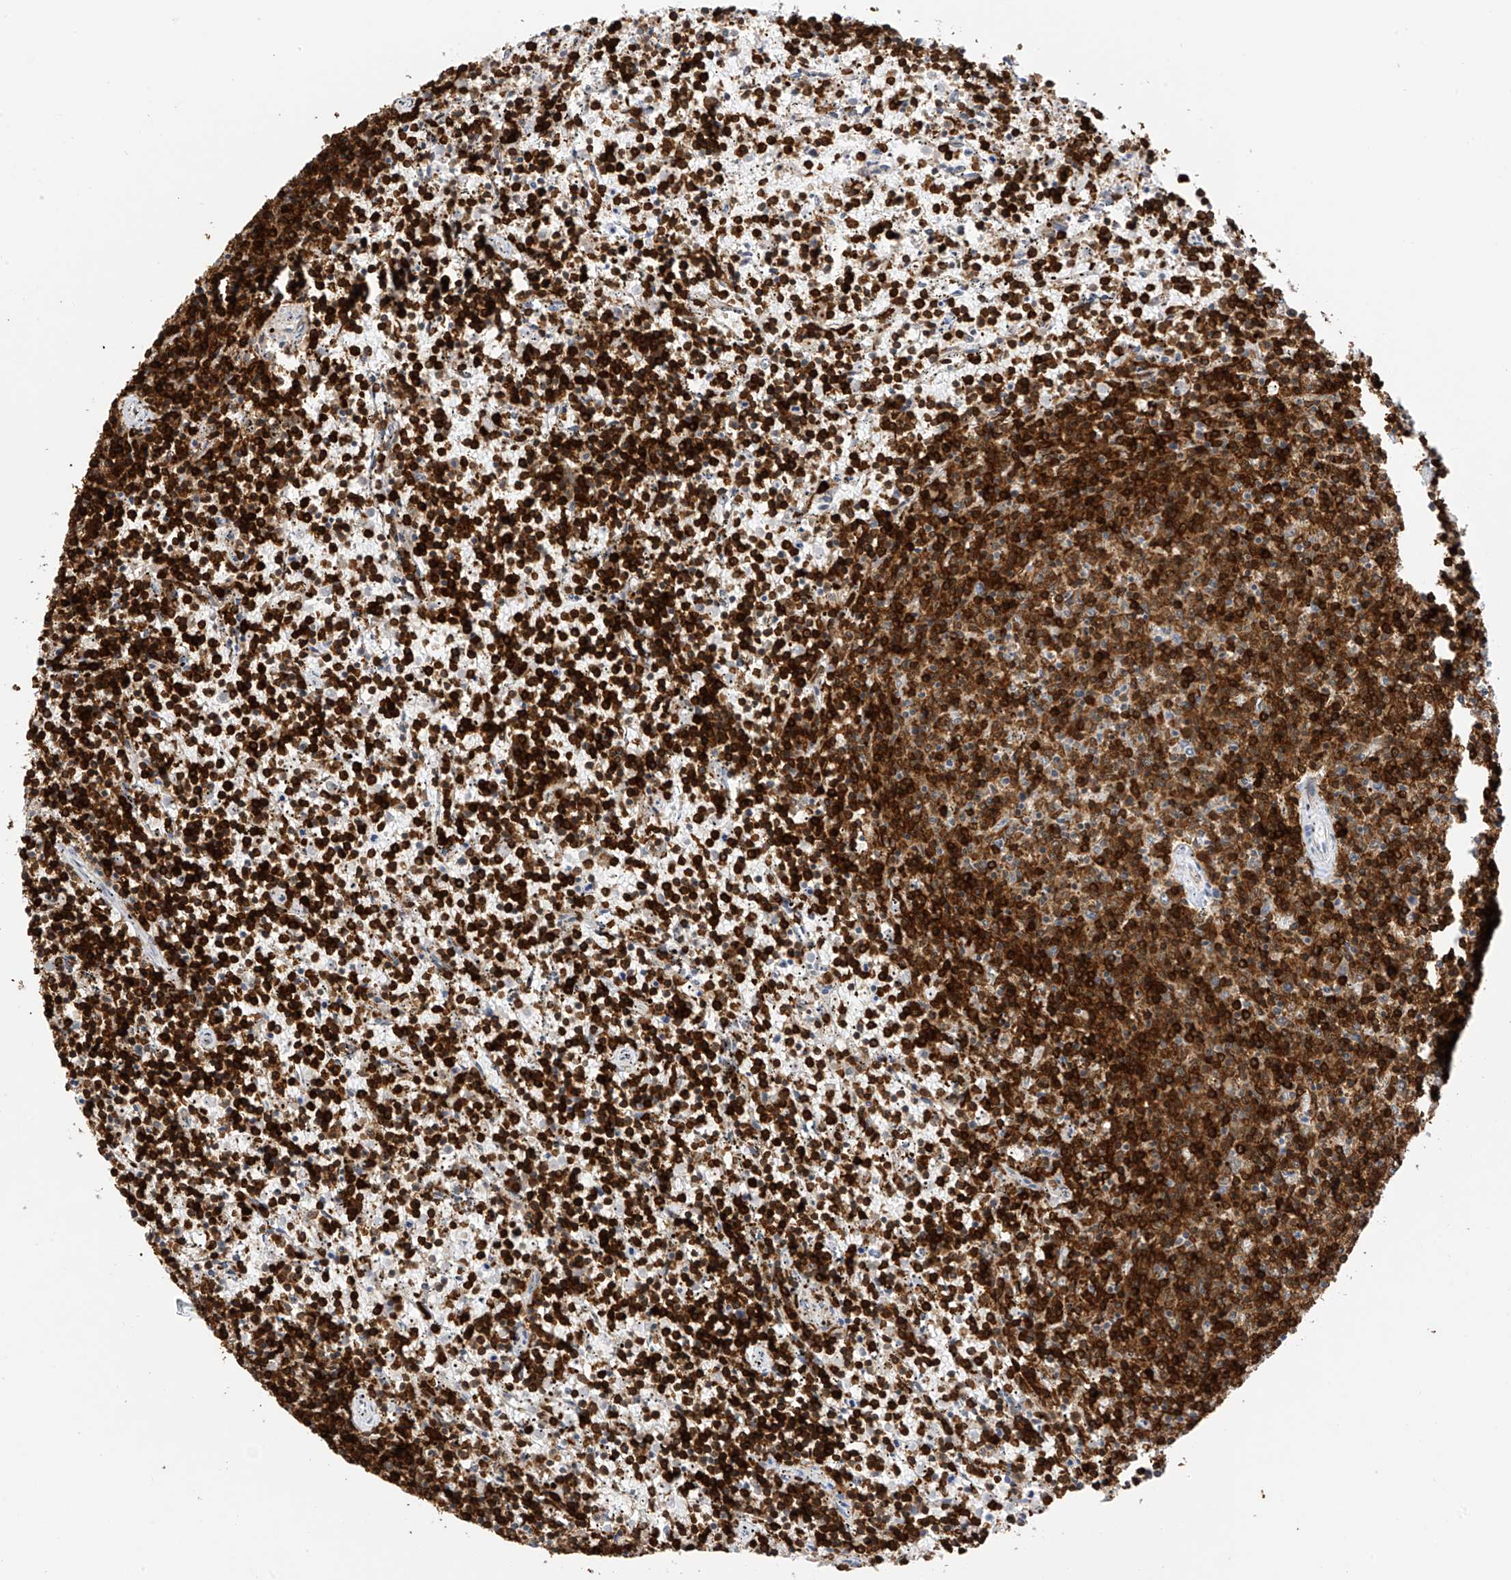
{"staining": {"intensity": "strong", "quantity": ">75%", "location": "cytoplasmic/membranous"}, "tissue": "lymphoma", "cell_type": "Tumor cells", "image_type": "cancer", "snomed": [{"axis": "morphology", "description": "Malignant lymphoma, non-Hodgkin's type, Low grade"}, {"axis": "topography", "description": "Spleen"}], "caption": "This image reveals IHC staining of low-grade malignant lymphoma, non-Hodgkin's type, with high strong cytoplasmic/membranous staining in about >75% of tumor cells.", "gene": "ARHGAP25", "patient": {"sex": "female", "age": 50}}